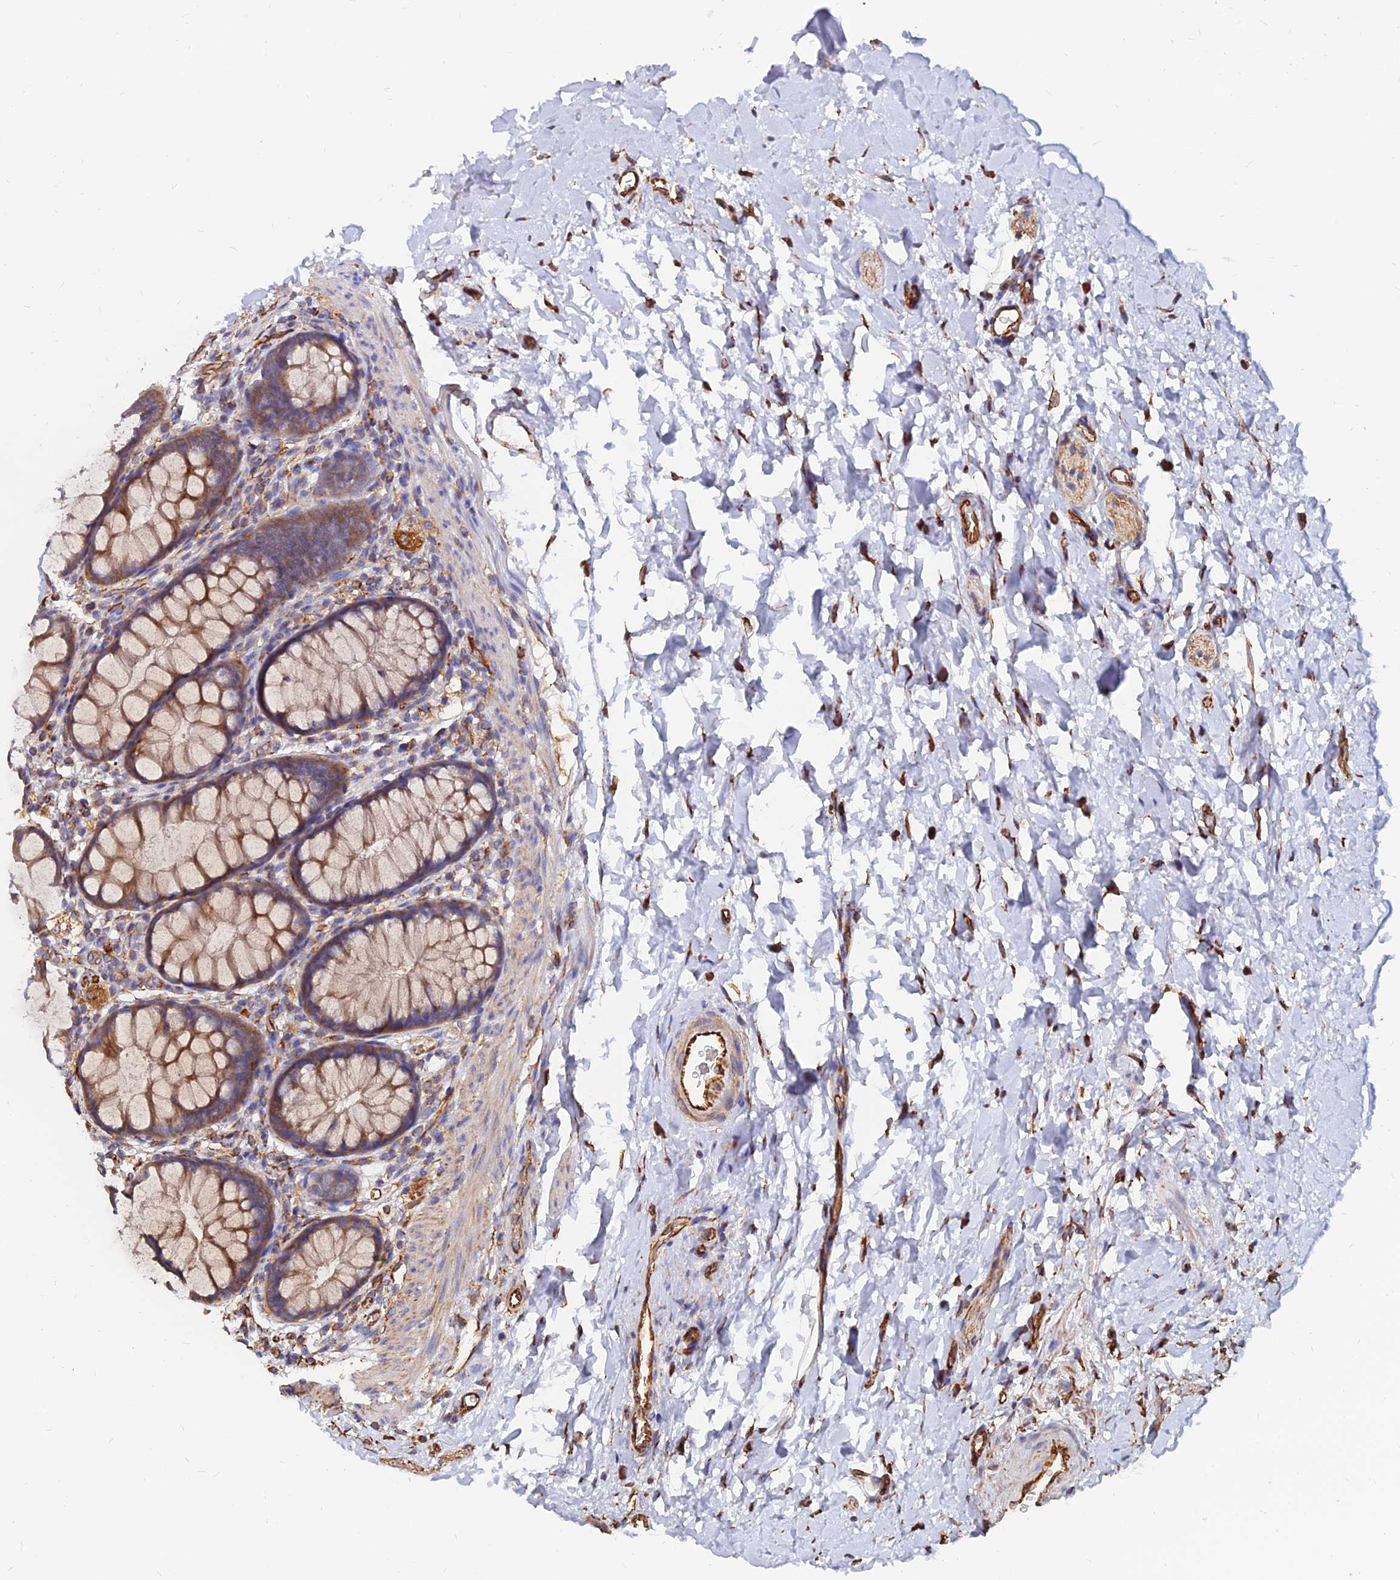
{"staining": {"intensity": "strong", "quantity": ">75%", "location": "cytoplasmic/membranous"}, "tissue": "colon", "cell_type": "Endothelial cells", "image_type": "normal", "snomed": [{"axis": "morphology", "description": "Normal tissue, NOS"}, {"axis": "topography", "description": "Colon"}], "caption": "Colon was stained to show a protein in brown. There is high levels of strong cytoplasmic/membranous expression in about >75% of endothelial cells.", "gene": "CDK18", "patient": {"sex": "female", "age": 62}}